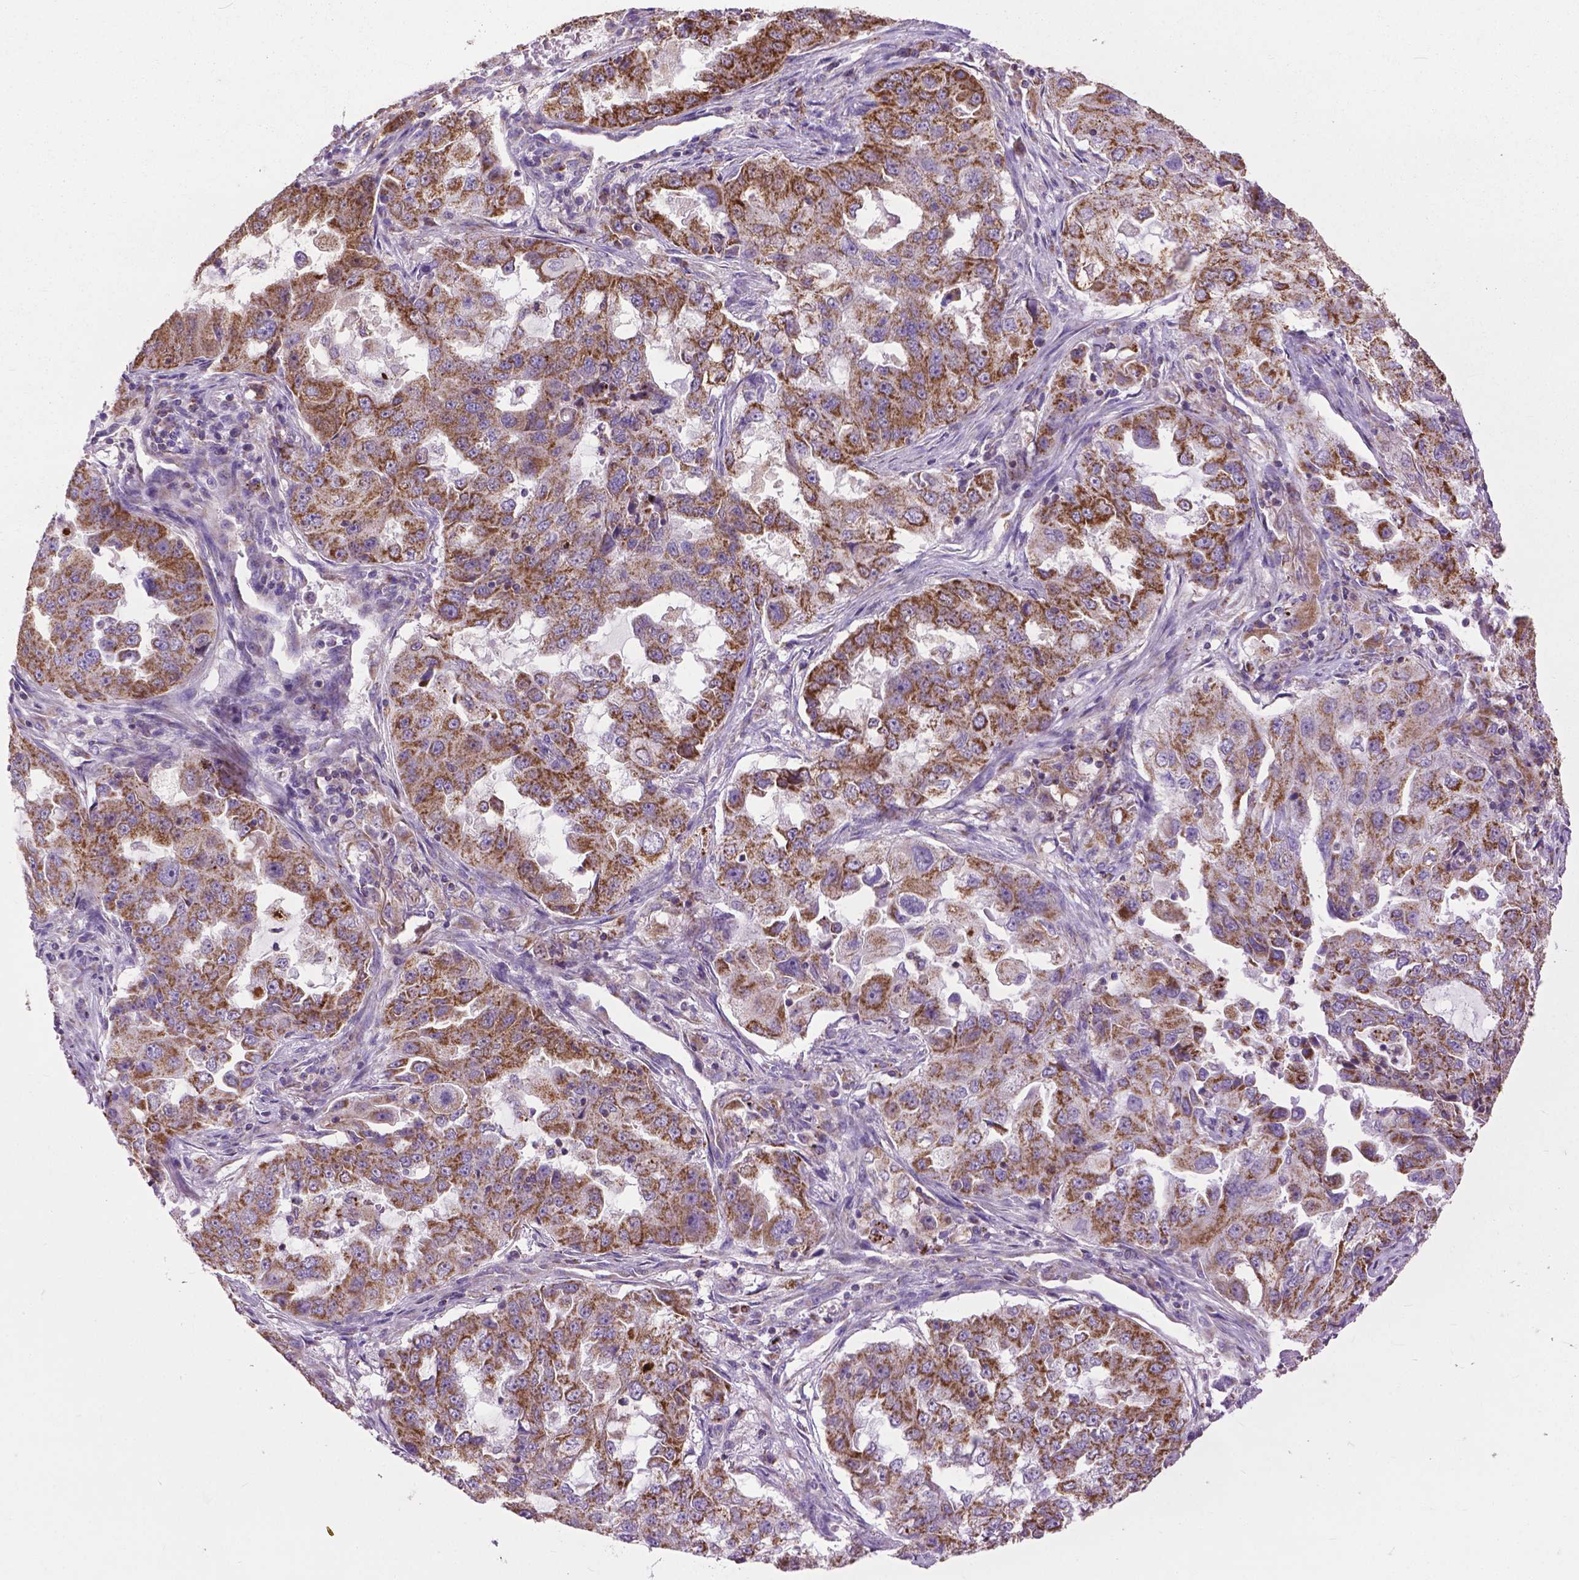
{"staining": {"intensity": "moderate", "quantity": ">75%", "location": "cytoplasmic/membranous"}, "tissue": "lung cancer", "cell_type": "Tumor cells", "image_type": "cancer", "snomed": [{"axis": "morphology", "description": "Adenocarcinoma, NOS"}, {"axis": "topography", "description": "Lung"}], "caption": "Immunohistochemical staining of lung cancer (adenocarcinoma) exhibits moderate cytoplasmic/membranous protein staining in approximately >75% of tumor cells.", "gene": "VDAC1", "patient": {"sex": "female", "age": 61}}